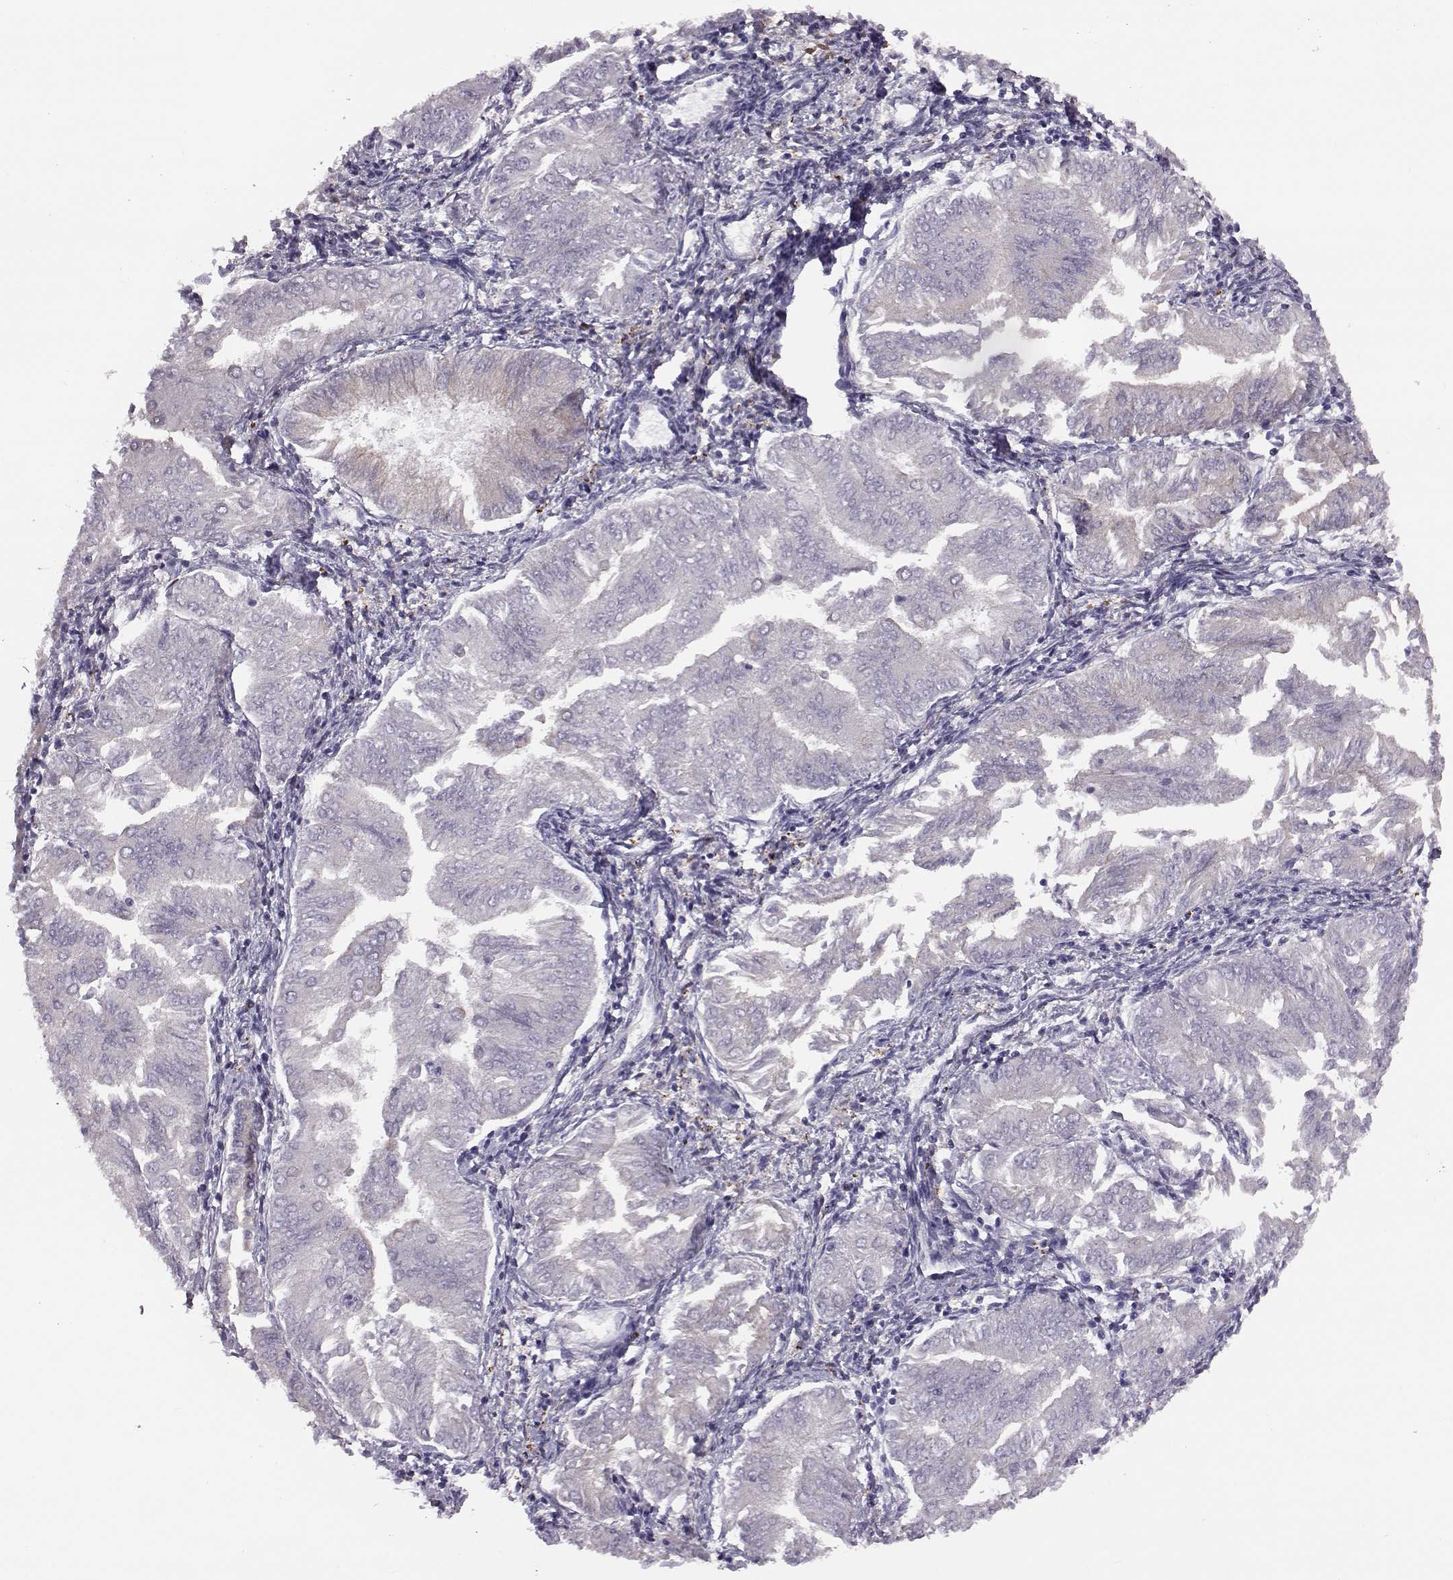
{"staining": {"intensity": "negative", "quantity": "none", "location": "none"}, "tissue": "endometrial cancer", "cell_type": "Tumor cells", "image_type": "cancer", "snomed": [{"axis": "morphology", "description": "Adenocarcinoma, NOS"}, {"axis": "topography", "description": "Endometrium"}], "caption": "Endometrial adenocarcinoma was stained to show a protein in brown. There is no significant staining in tumor cells.", "gene": "ADGRG5", "patient": {"sex": "female", "age": 53}}